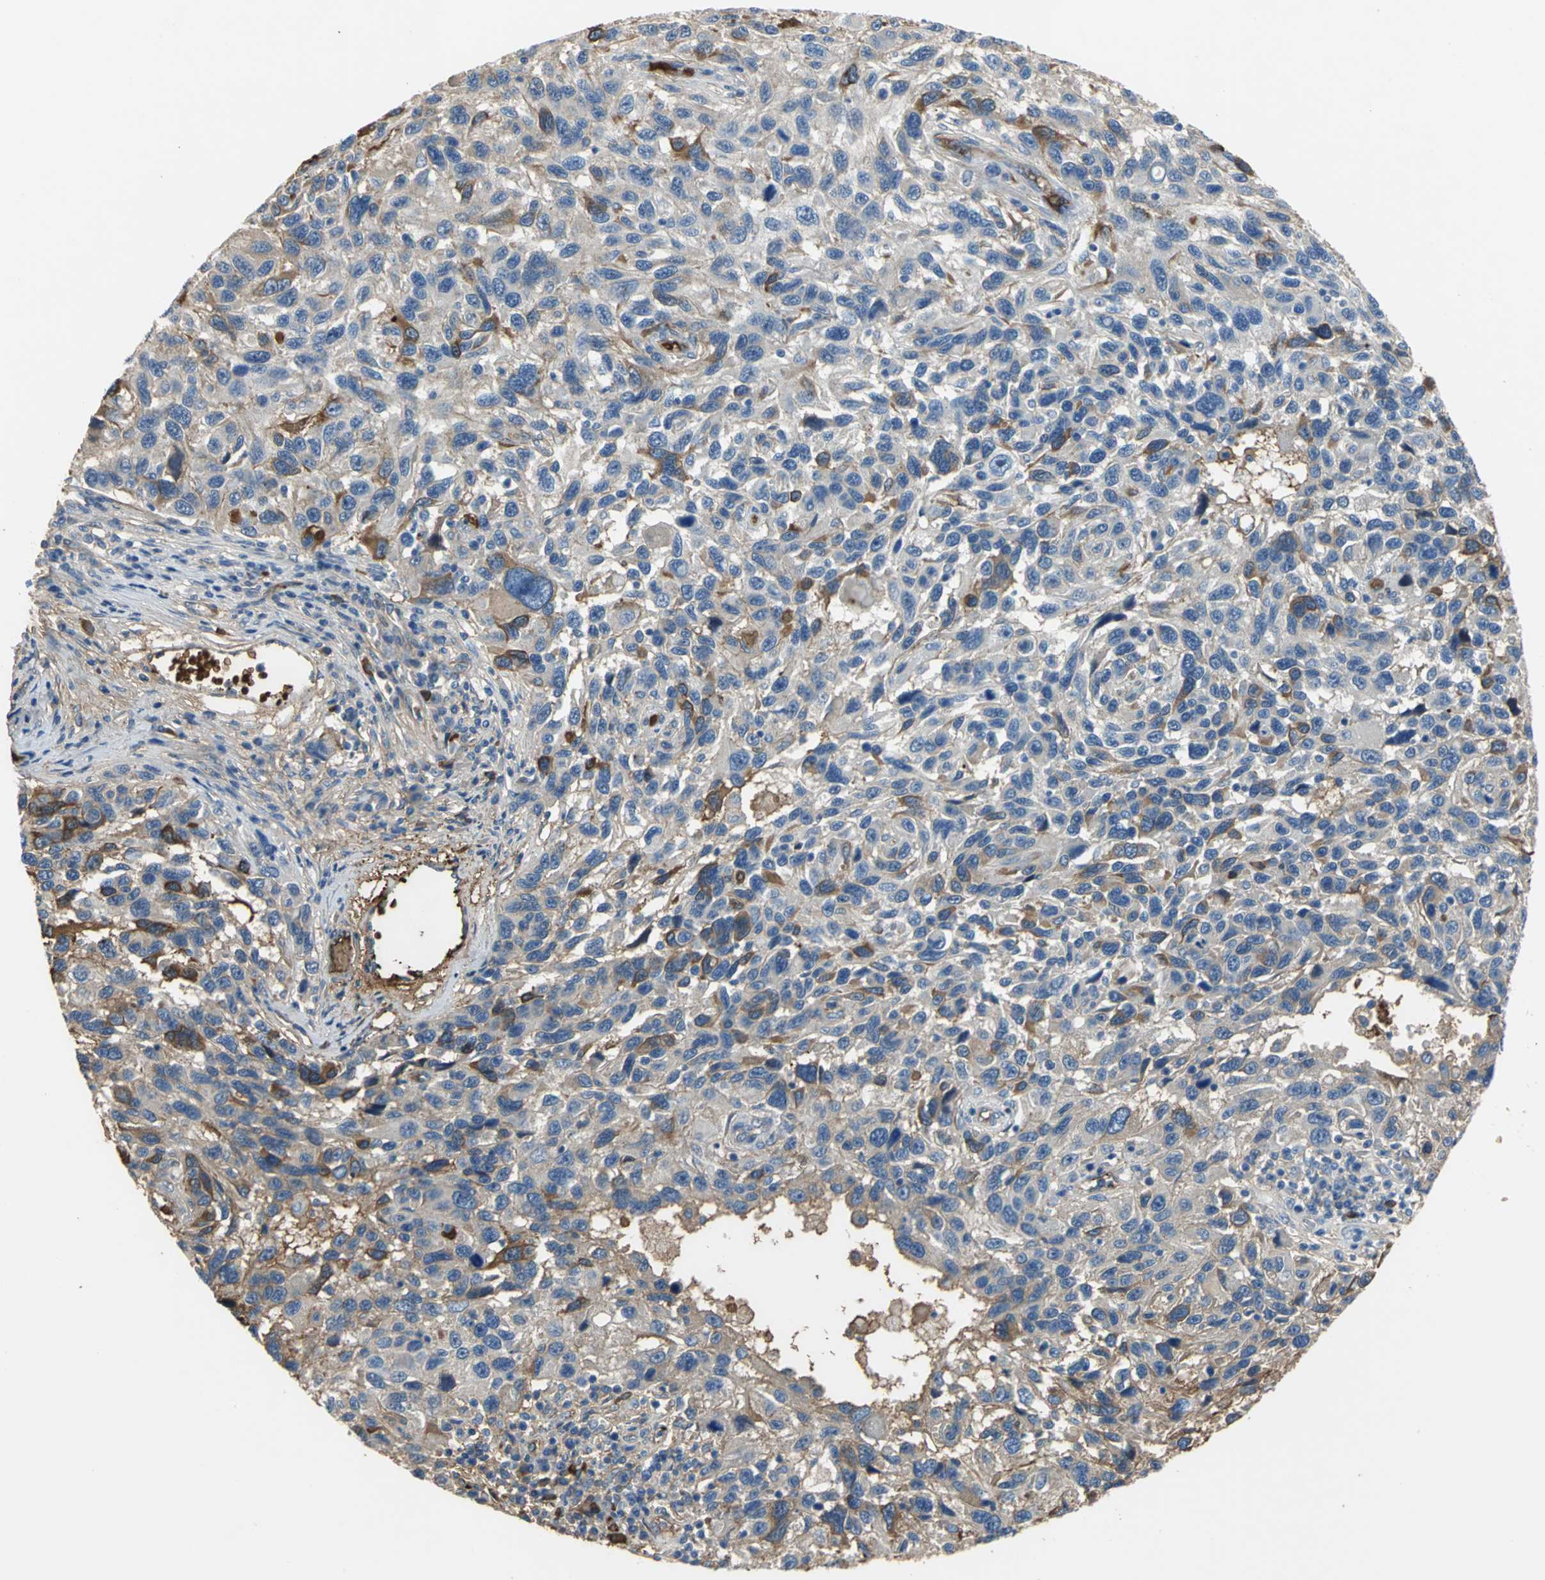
{"staining": {"intensity": "moderate", "quantity": "25%-75%", "location": "cytoplasmic/membranous"}, "tissue": "melanoma", "cell_type": "Tumor cells", "image_type": "cancer", "snomed": [{"axis": "morphology", "description": "Malignant melanoma, NOS"}, {"axis": "topography", "description": "Skin"}], "caption": "Moderate cytoplasmic/membranous protein positivity is present in approximately 25%-75% of tumor cells in melanoma.", "gene": "TREM1", "patient": {"sex": "male", "age": 53}}